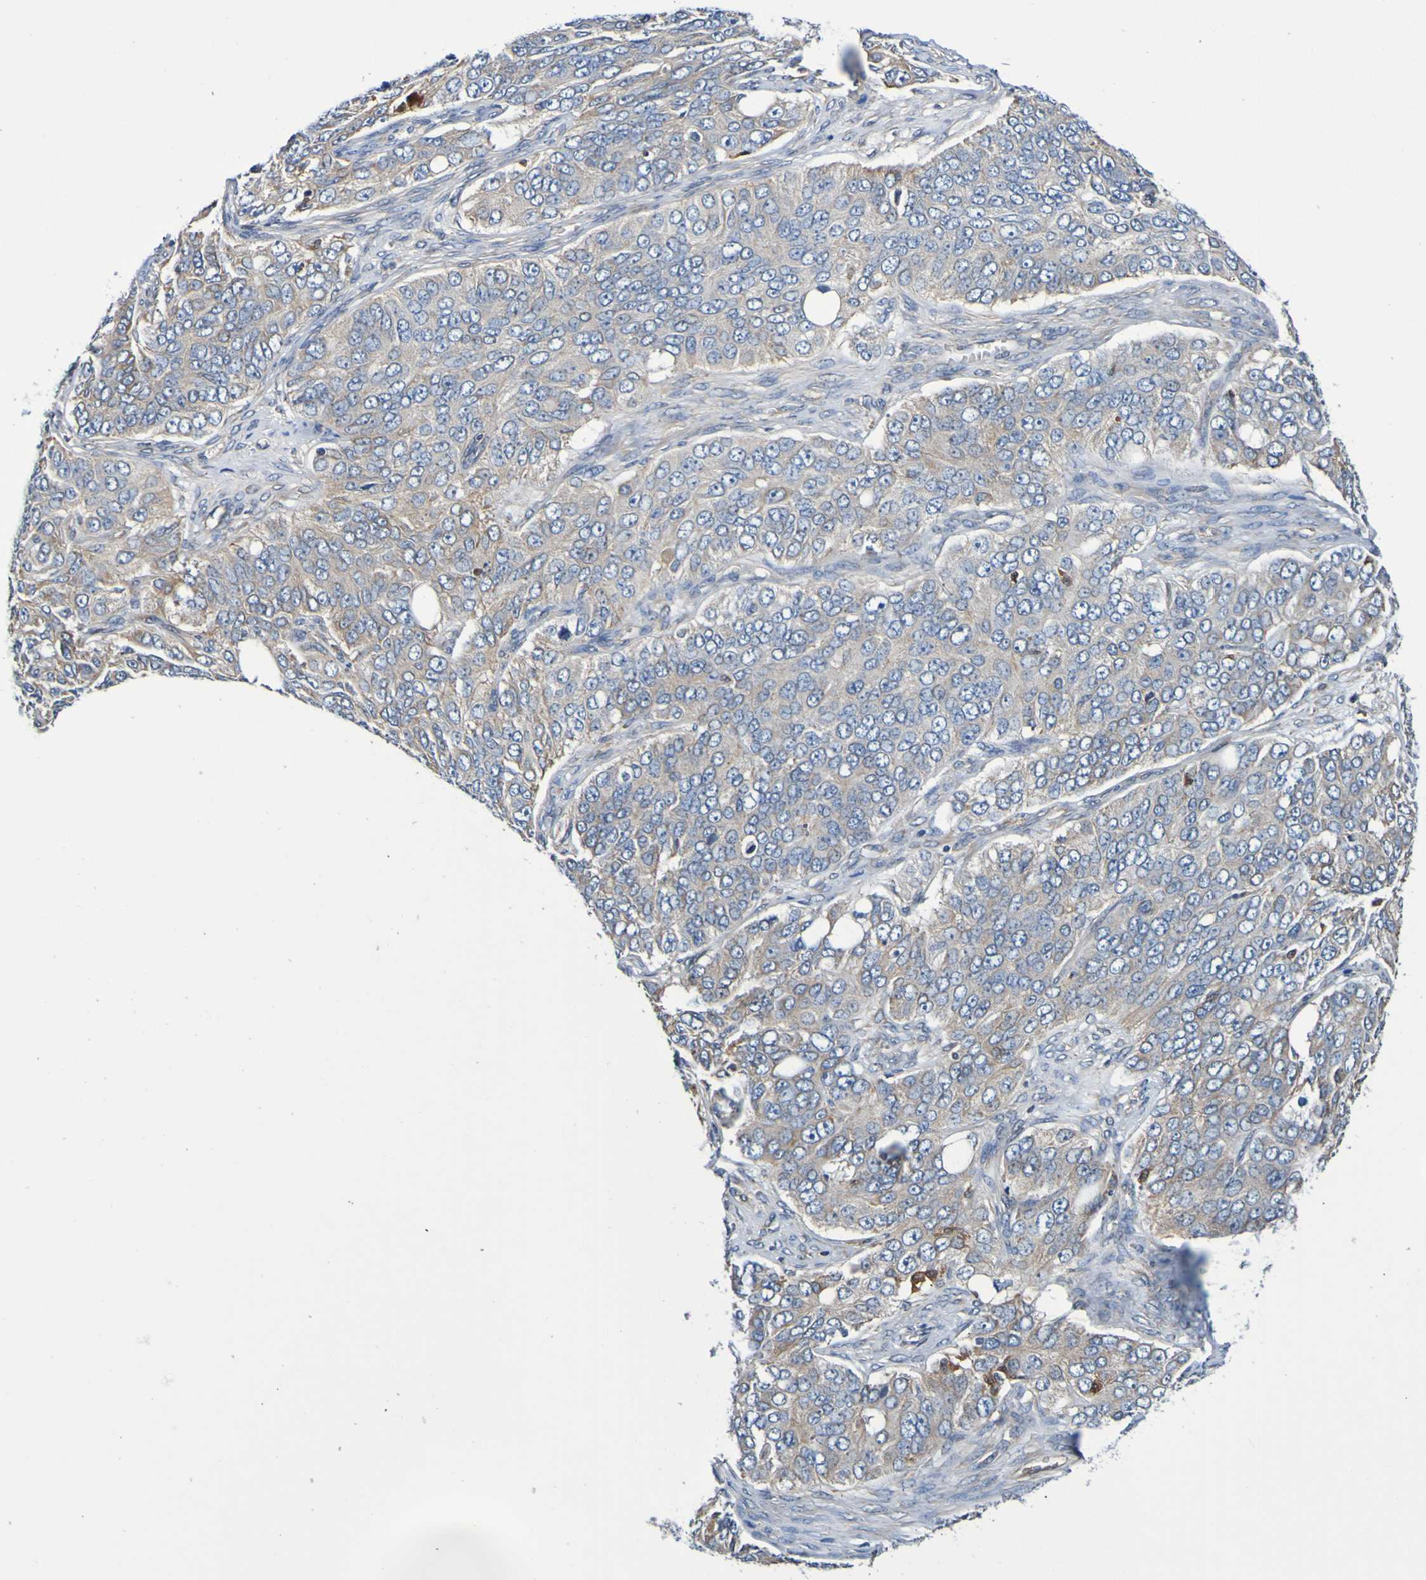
{"staining": {"intensity": "weak", "quantity": ">75%", "location": "cytoplasmic/membranous"}, "tissue": "ovarian cancer", "cell_type": "Tumor cells", "image_type": "cancer", "snomed": [{"axis": "morphology", "description": "Carcinoma, endometroid"}, {"axis": "topography", "description": "Ovary"}], "caption": "Immunohistochemistry (IHC) staining of ovarian endometroid carcinoma, which shows low levels of weak cytoplasmic/membranous staining in about >75% of tumor cells indicating weak cytoplasmic/membranous protein positivity. The staining was performed using DAB (3,3'-diaminobenzidine) (brown) for protein detection and nuclei were counterstained in hematoxylin (blue).", "gene": "METAP2", "patient": {"sex": "female", "age": 51}}